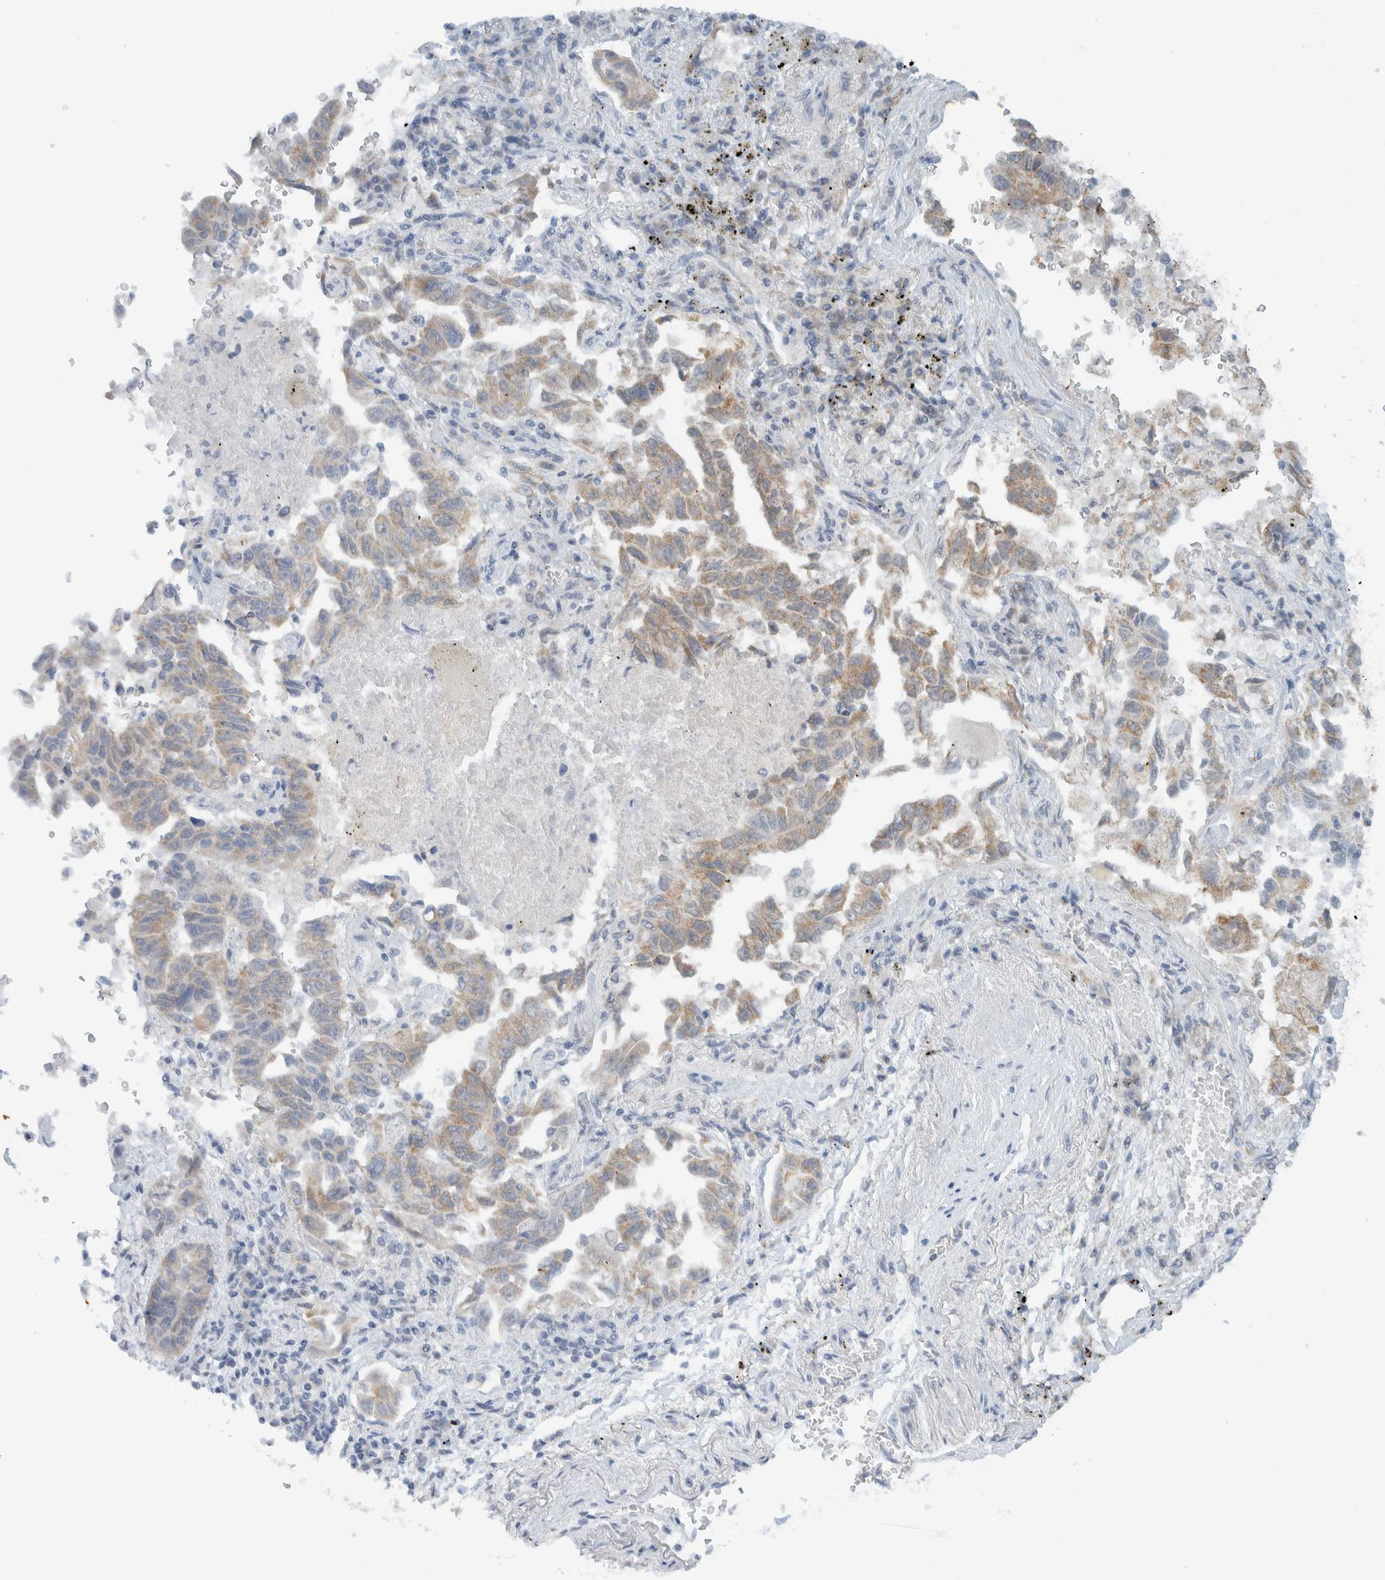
{"staining": {"intensity": "moderate", "quantity": ">75%", "location": "cytoplasmic/membranous"}, "tissue": "lung cancer", "cell_type": "Tumor cells", "image_type": "cancer", "snomed": [{"axis": "morphology", "description": "Adenocarcinoma, NOS"}, {"axis": "topography", "description": "Lung"}], "caption": "Tumor cells display moderate cytoplasmic/membranous expression in approximately >75% of cells in lung adenocarcinoma.", "gene": "MRPL41", "patient": {"sex": "female", "age": 51}}